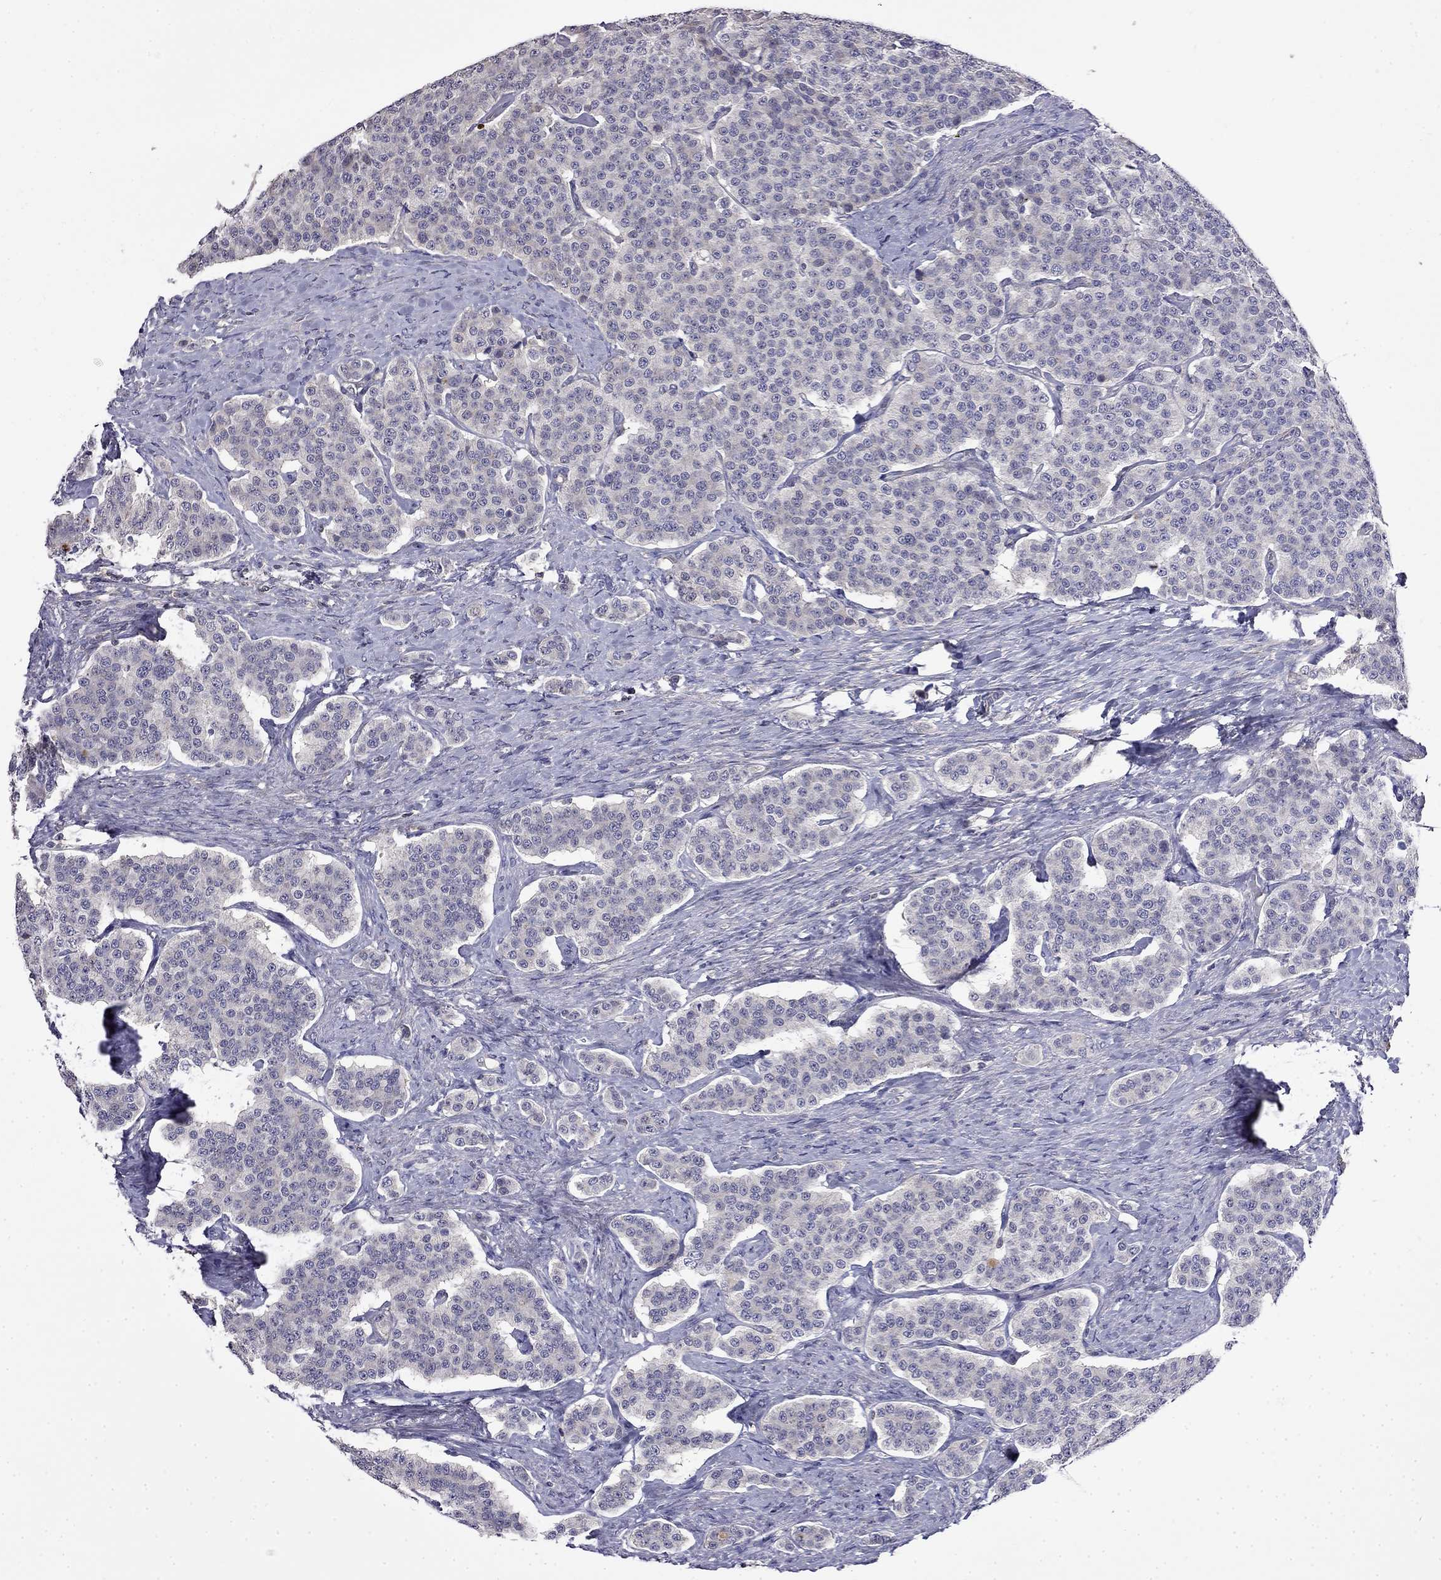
{"staining": {"intensity": "negative", "quantity": "none", "location": "none"}, "tissue": "carcinoid", "cell_type": "Tumor cells", "image_type": "cancer", "snomed": [{"axis": "morphology", "description": "Carcinoid, malignant, NOS"}, {"axis": "topography", "description": "Small intestine"}], "caption": "Photomicrograph shows no significant protein positivity in tumor cells of carcinoid (malignant).", "gene": "GUCA1B", "patient": {"sex": "female", "age": 58}}